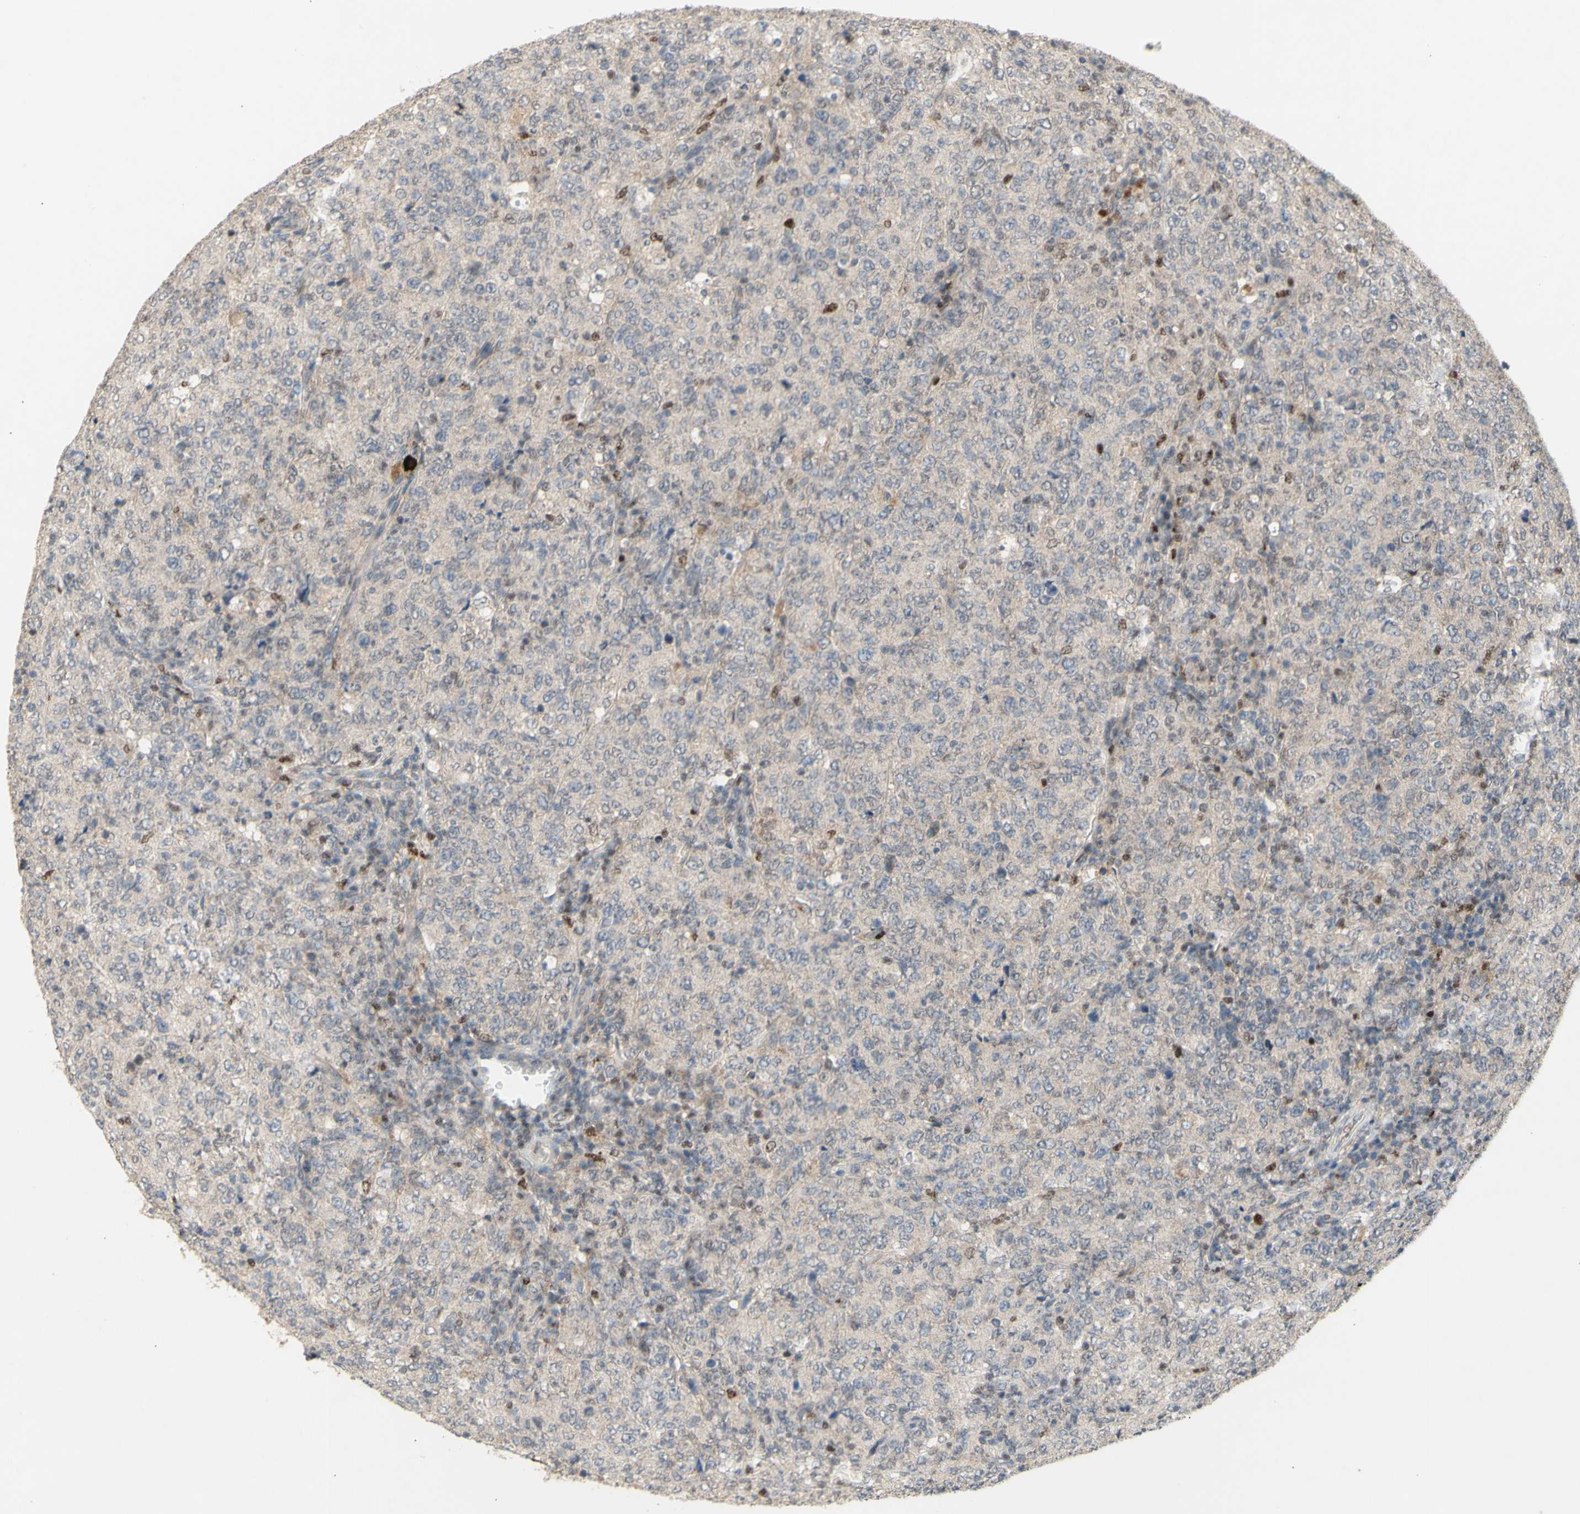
{"staining": {"intensity": "negative", "quantity": "none", "location": "none"}, "tissue": "lymphoma", "cell_type": "Tumor cells", "image_type": "cancer", "snomed": [{"axis": "morphology", "description": "Malignant lymphoma, non-Hodgkin's type, High grade"}, {"axis": "topography", "description": "Tonsil"}], "caption": "This image is of lymphoma stained with immunohistochemistry to label a protein in brown with the nuclei are counter-stained blue. There is no staining in tumor cells.", "gene": "NLRP1", "patient": {"sex": "female", "age": 36}}